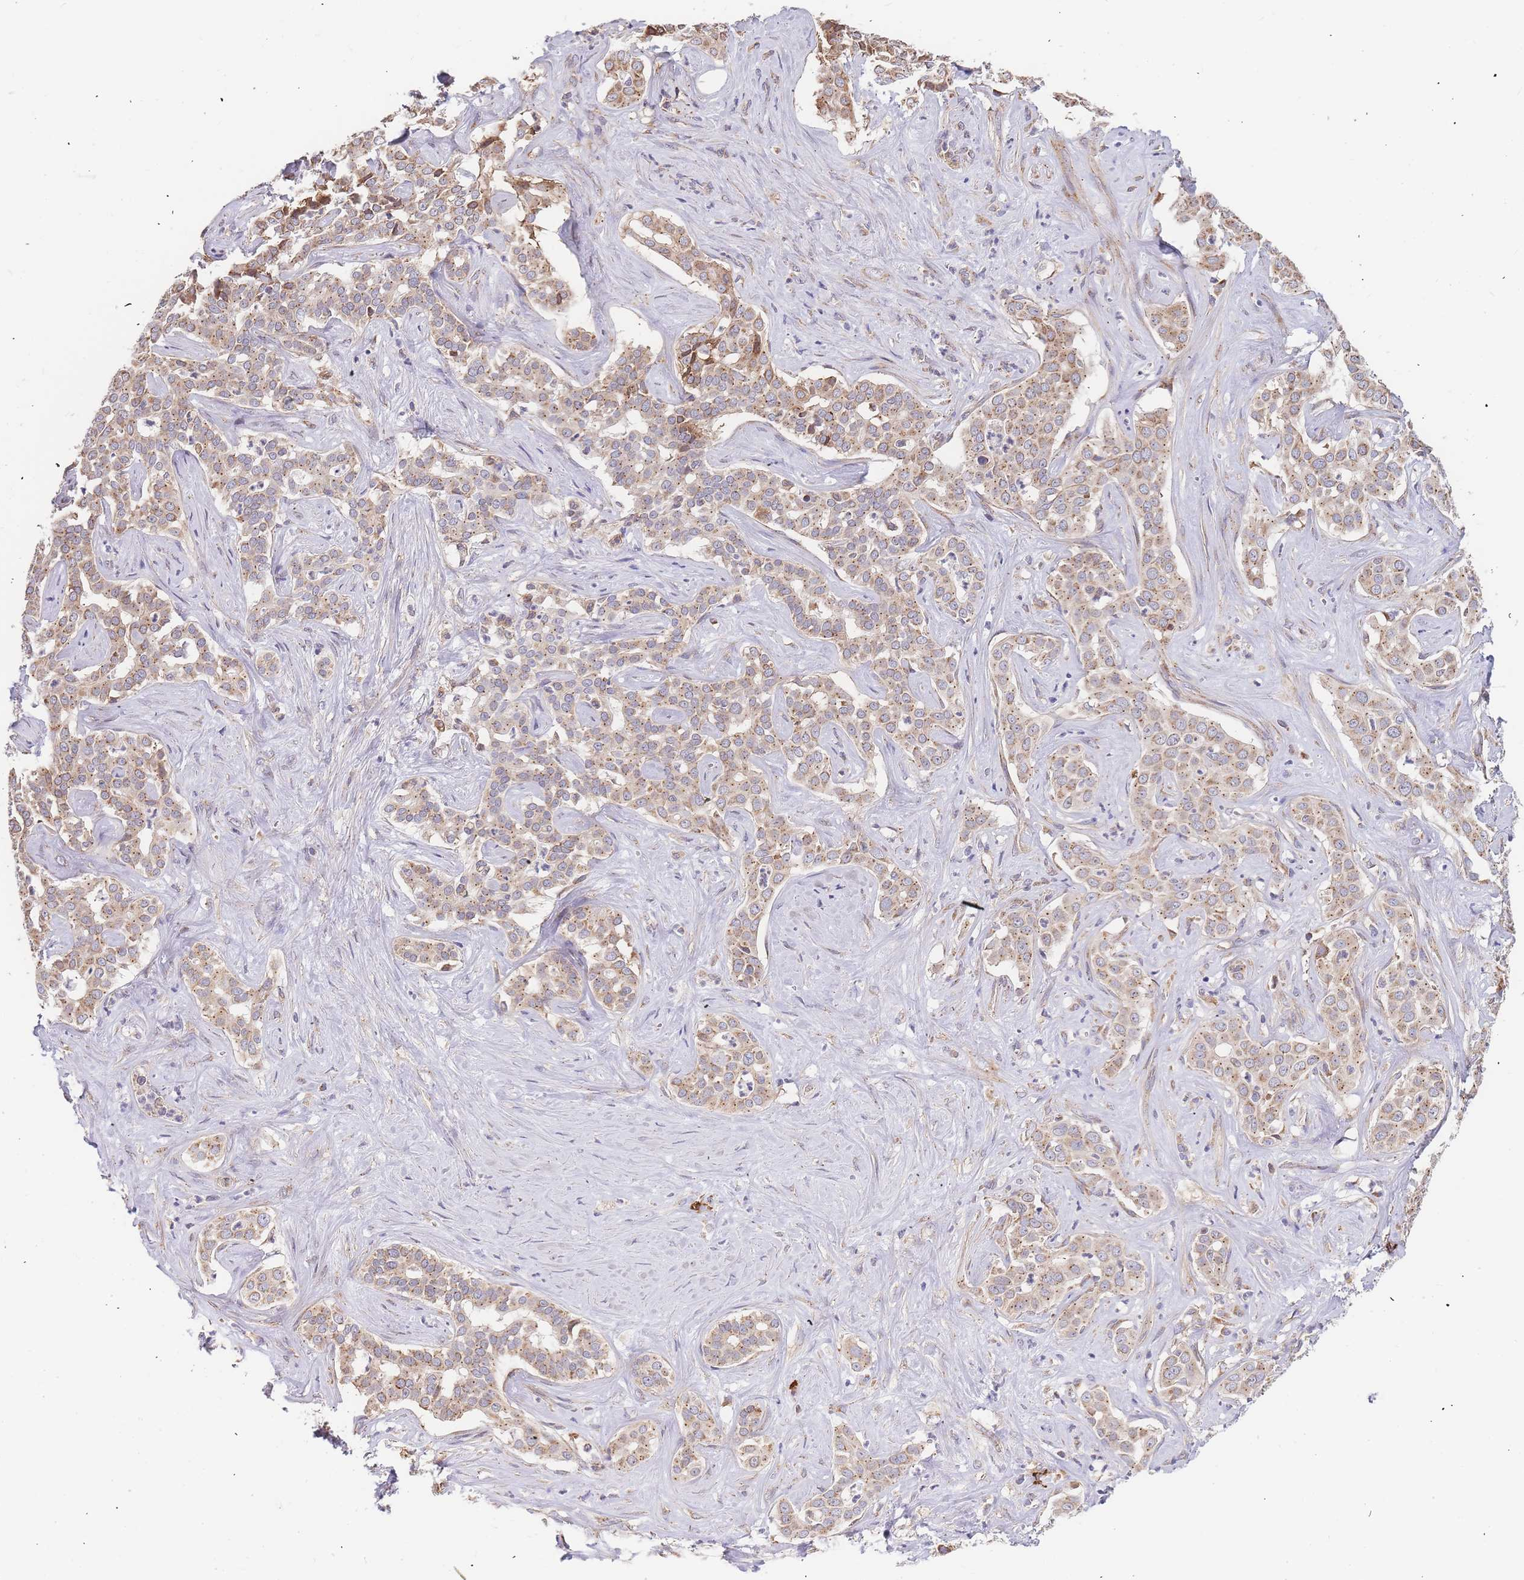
{"staining": {"intensity": "moderate", "quantity": ">75%", "location": "cytoplasmic/membranous"}, "tissue": "liver cancer", "cell_type": "Tumor cells", "image_type": "cancer", "snomed": [{"axis": "morphology", "description": "Cholangiocarcinoma"}, {"axis": "topography", "description": "Liver"}], "caption": "Immunohistochemical staining of cholangiocarcinoma (liver) displays medium levels of moderate cytoplasmic/membranous protein staining in about >75% of tumor cells. Using DAB (3,3'-diaminobenzidine) (brown) and hematoxylin (blue) stains, captured at high magnification using brightfield microscopy.", "gene": "ADCY9", "patient": {"sex": "male", "age": 67}}